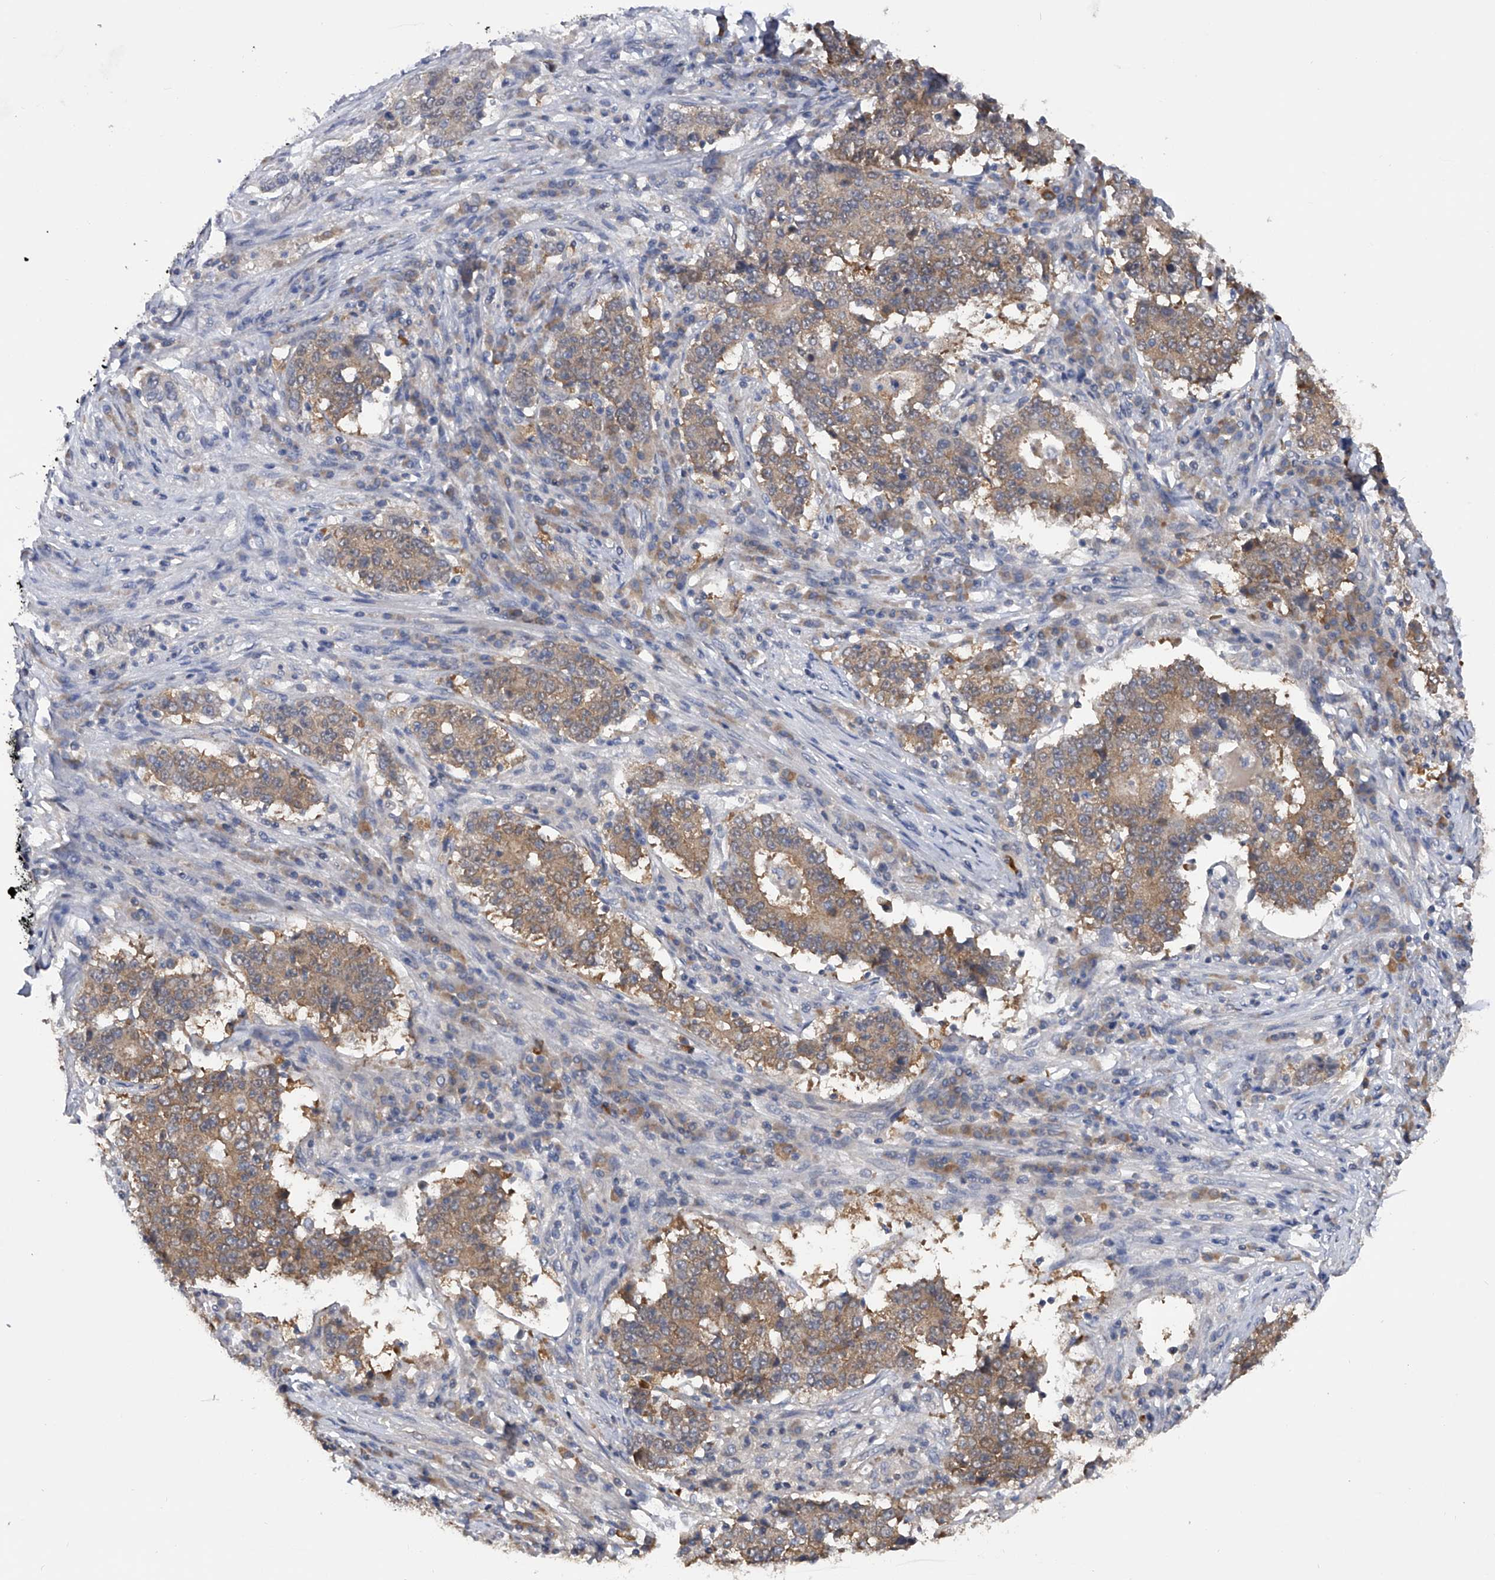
{"staining": {"intensity": "weak", "quantity": ">75%", "location": "cytoplasmic/membranous"}, "tissue": "stomach cancer", "cell_type": "Tumor cells", "image_type": "cancer", "snomed": [{"axis": "morphology", "description": "Adenocarcinoma, NOS"}, {"axis": "topography", "description": "Stomach"}], "caption": "An image of human stomach cancer (adenocarcinoma) stained for a protein displays weak cytoplasmic/membranous brown staining in tumor cells.", "gene": "CFAP298", "patient": {"sex": "male", "age": 59}}